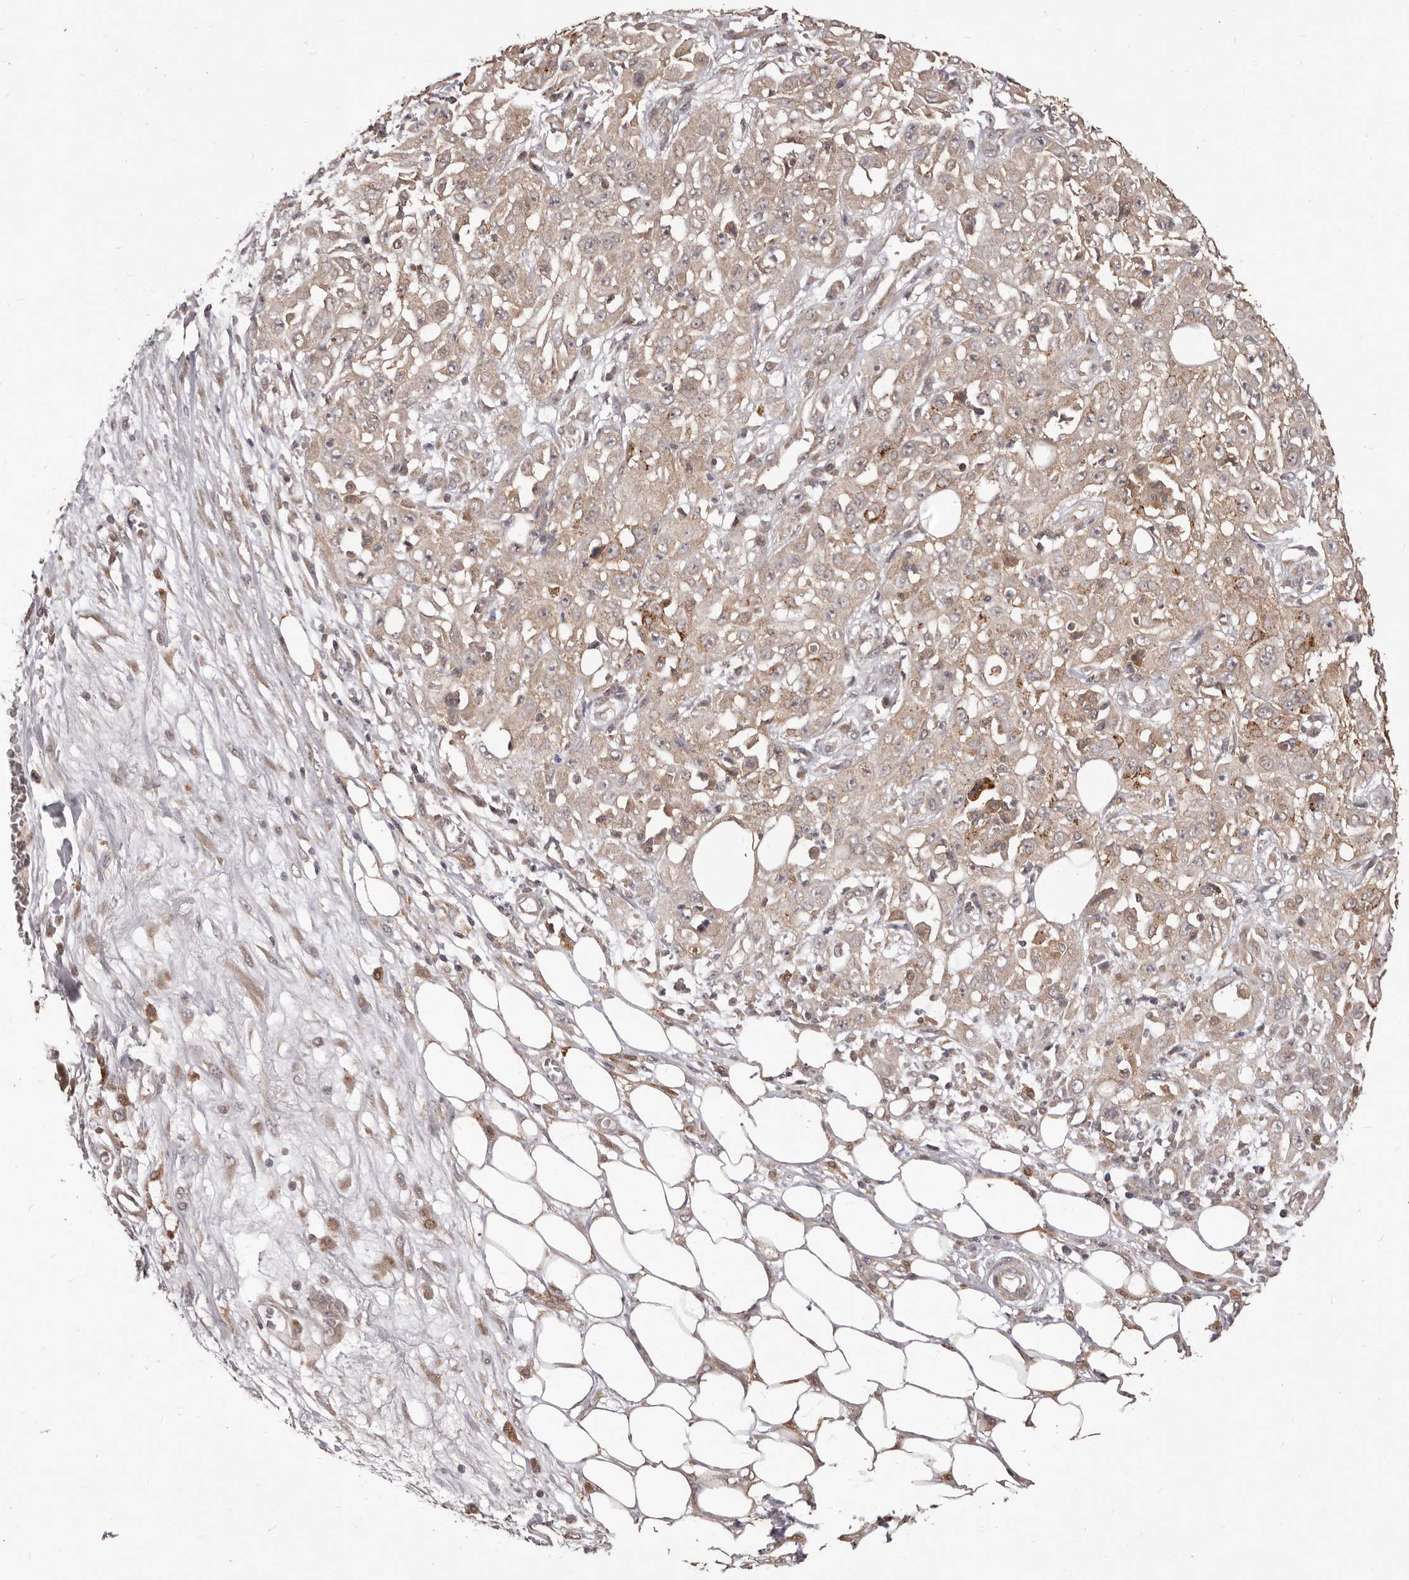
{"staining": {"intensity": "weak", "quantity": ">75%", "location": "cytoplasmic/membranous"}, "tissue": "skin cancer", "cell_type": "Tumor cells", "image_type": "cancer", "snomed": [{"axis": "morphology", "description": "Squamous cell carcinoma, NOS"}, {"axis": "morphology", "description": "Squamous cell carcinoma, metastatic, NOS"}, {"axis": "topography", "description": "Skin"}, {"axis": "topography", "description": "Lymph node"}], "caption": "DAB immunohistochemical staining of human skin cancer shows weak cytoplasmic/membranous protein expression in about >75% of tumor cells.", "gene": "MTO1", "patient": {"sex": "male", "age": 75}}